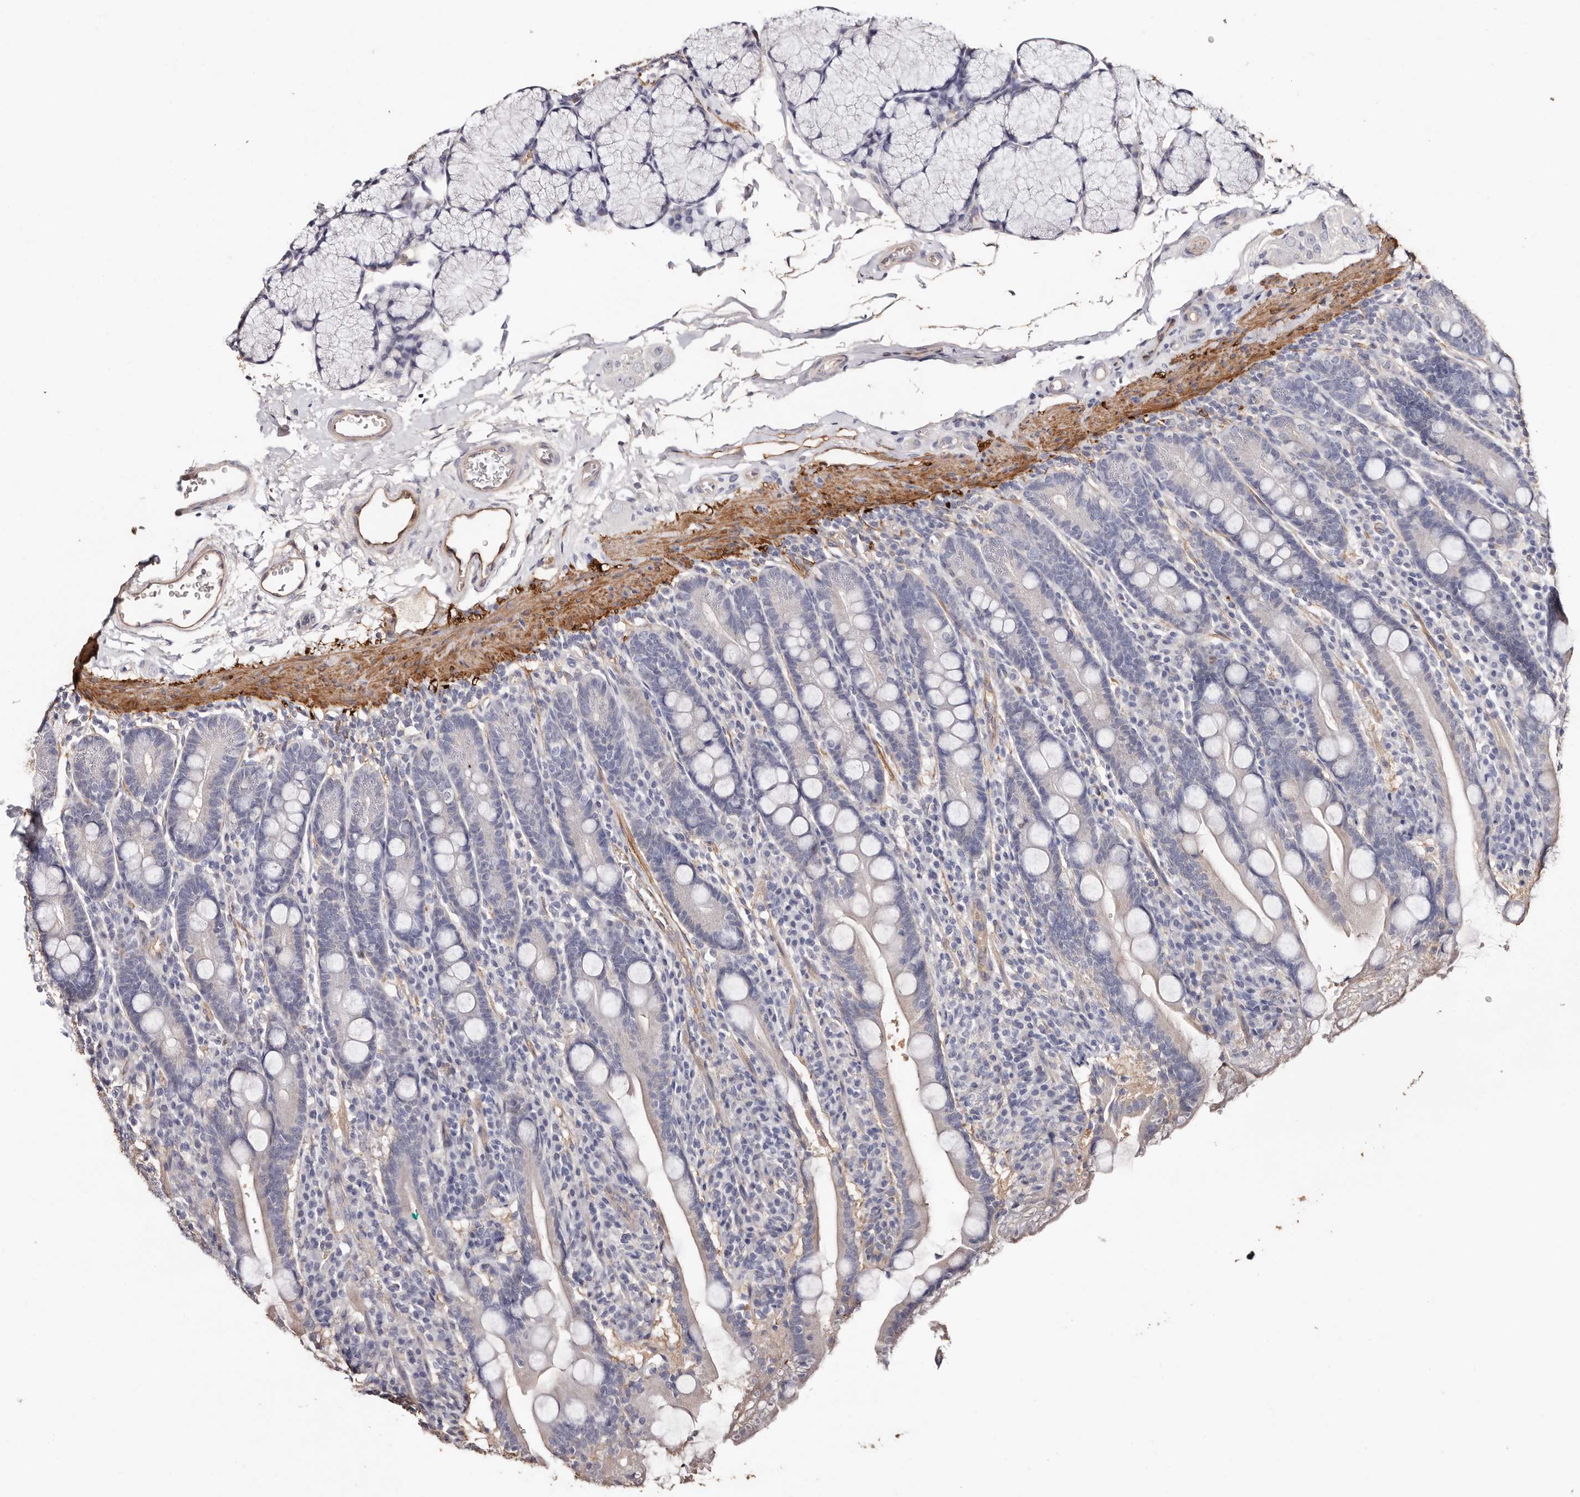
{"staining": {"intensity": "negative", "quantity": "none", "location": "none"}, "tissue": "duodenum", "cell_type": "Glandular cells", "image_type": "normal", "snomed": [{"axis": "morphology", "description": "Normal tissue, NOS"}, {"axis": "topography", "description": "Duodenum"}], "caption": "Image shows no significant protein positivity in glandular cells of unremarkable duodenum. (Brightfield microscopy of DAB immunohistochemistry at high magnification).", "gene": "TGM2", "patient": {"sex": "male", "age": 35}}